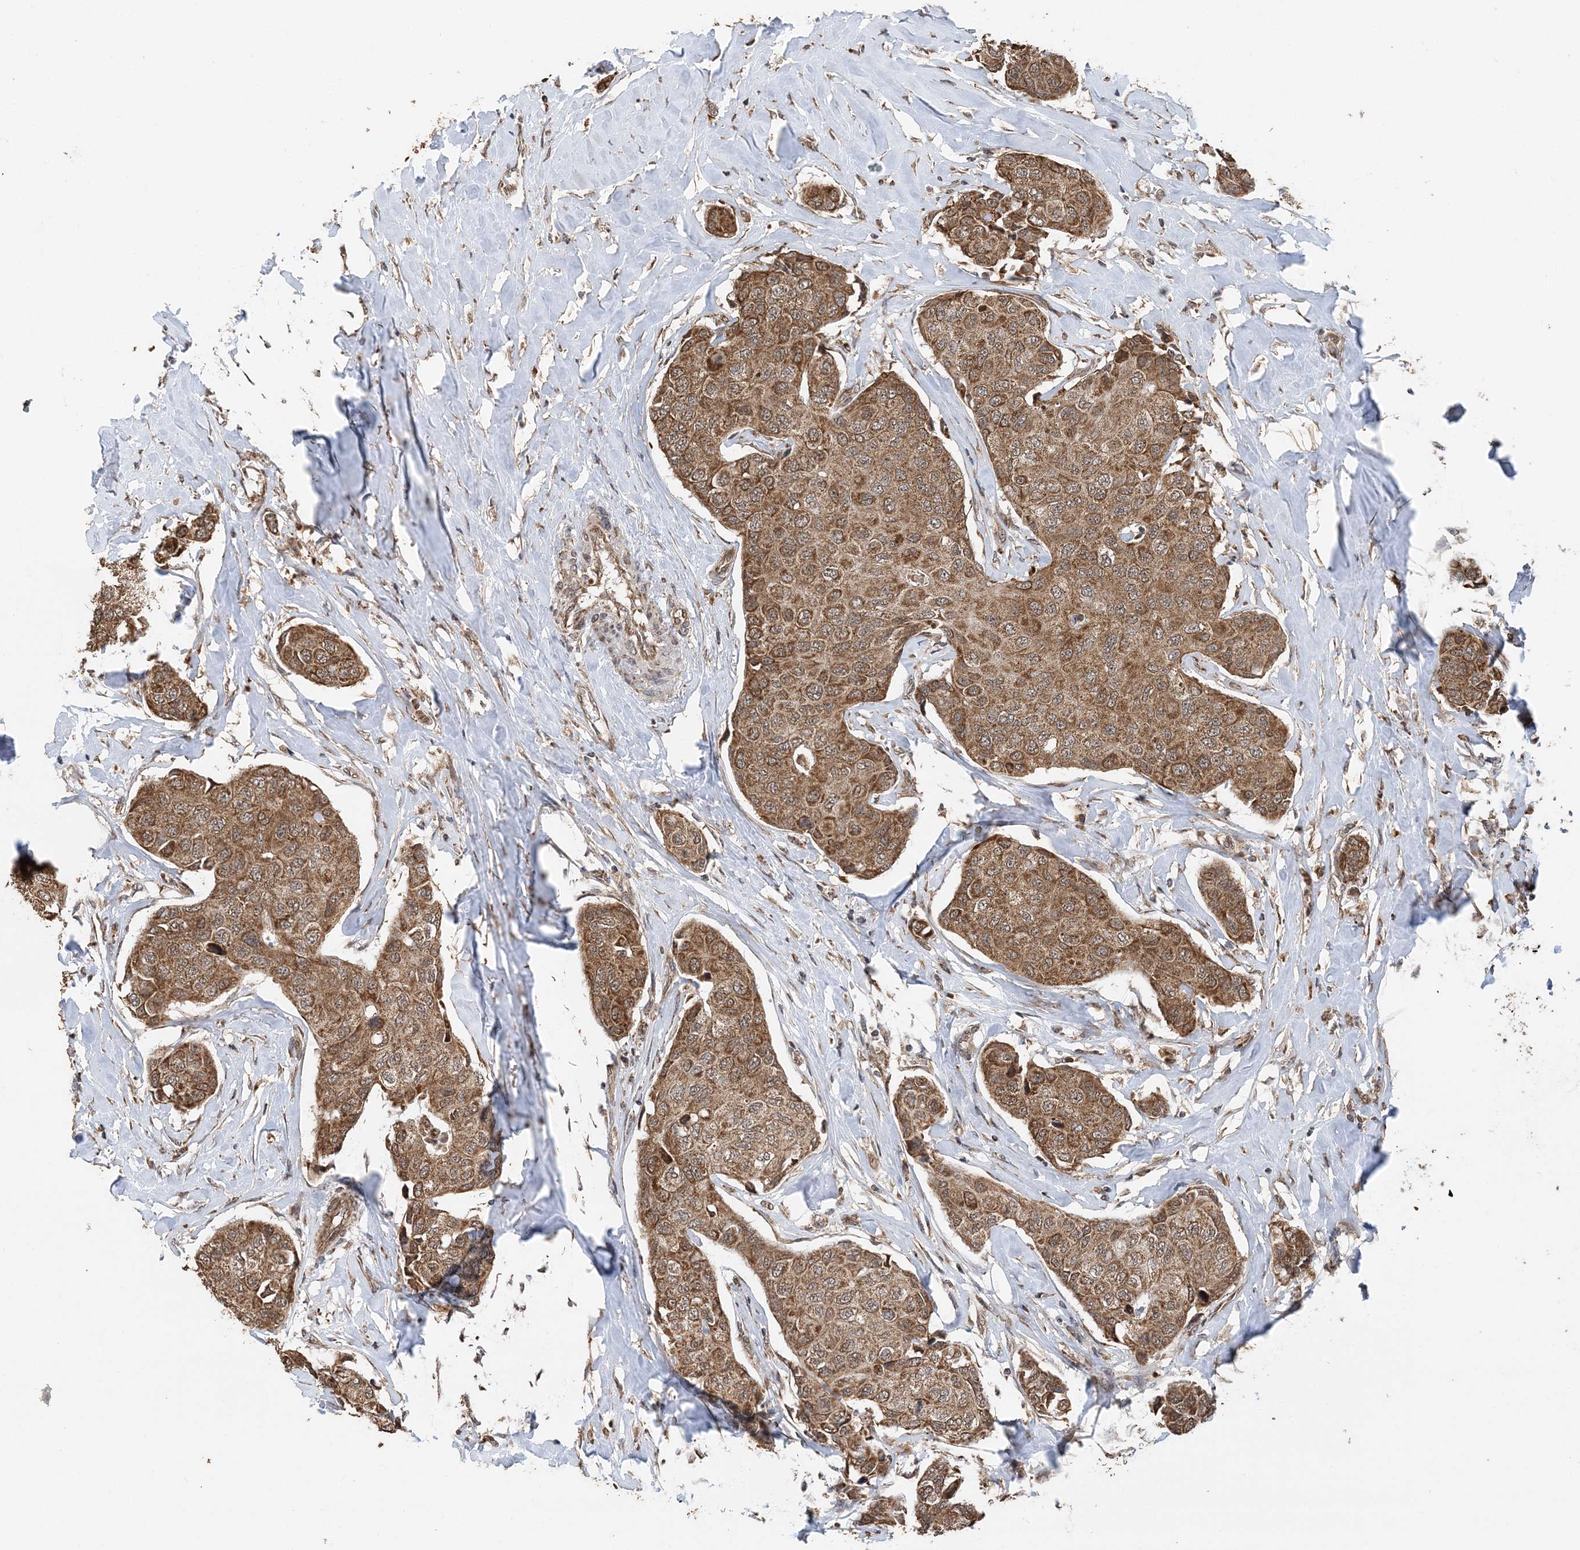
{"staining": {"intensity": "moderate", "quantity": ">75%", "location": "cytoplasmic/membranous"}, "tissue": "breast cancer", "cell_type": "Tumor cells", "image_type": "cancer", "snomed": [{"axis": "morphology", "description": "Duct carcinoma"}, {"axis": "topography", "description": "Breast"}], "caption": "Invasive ductal carcinoma (breast) stained with a protein marker exhibits moderate staining in tumor cells.", "gene": "PCBP1", "patient": {"sex": "female", "age": 80}}